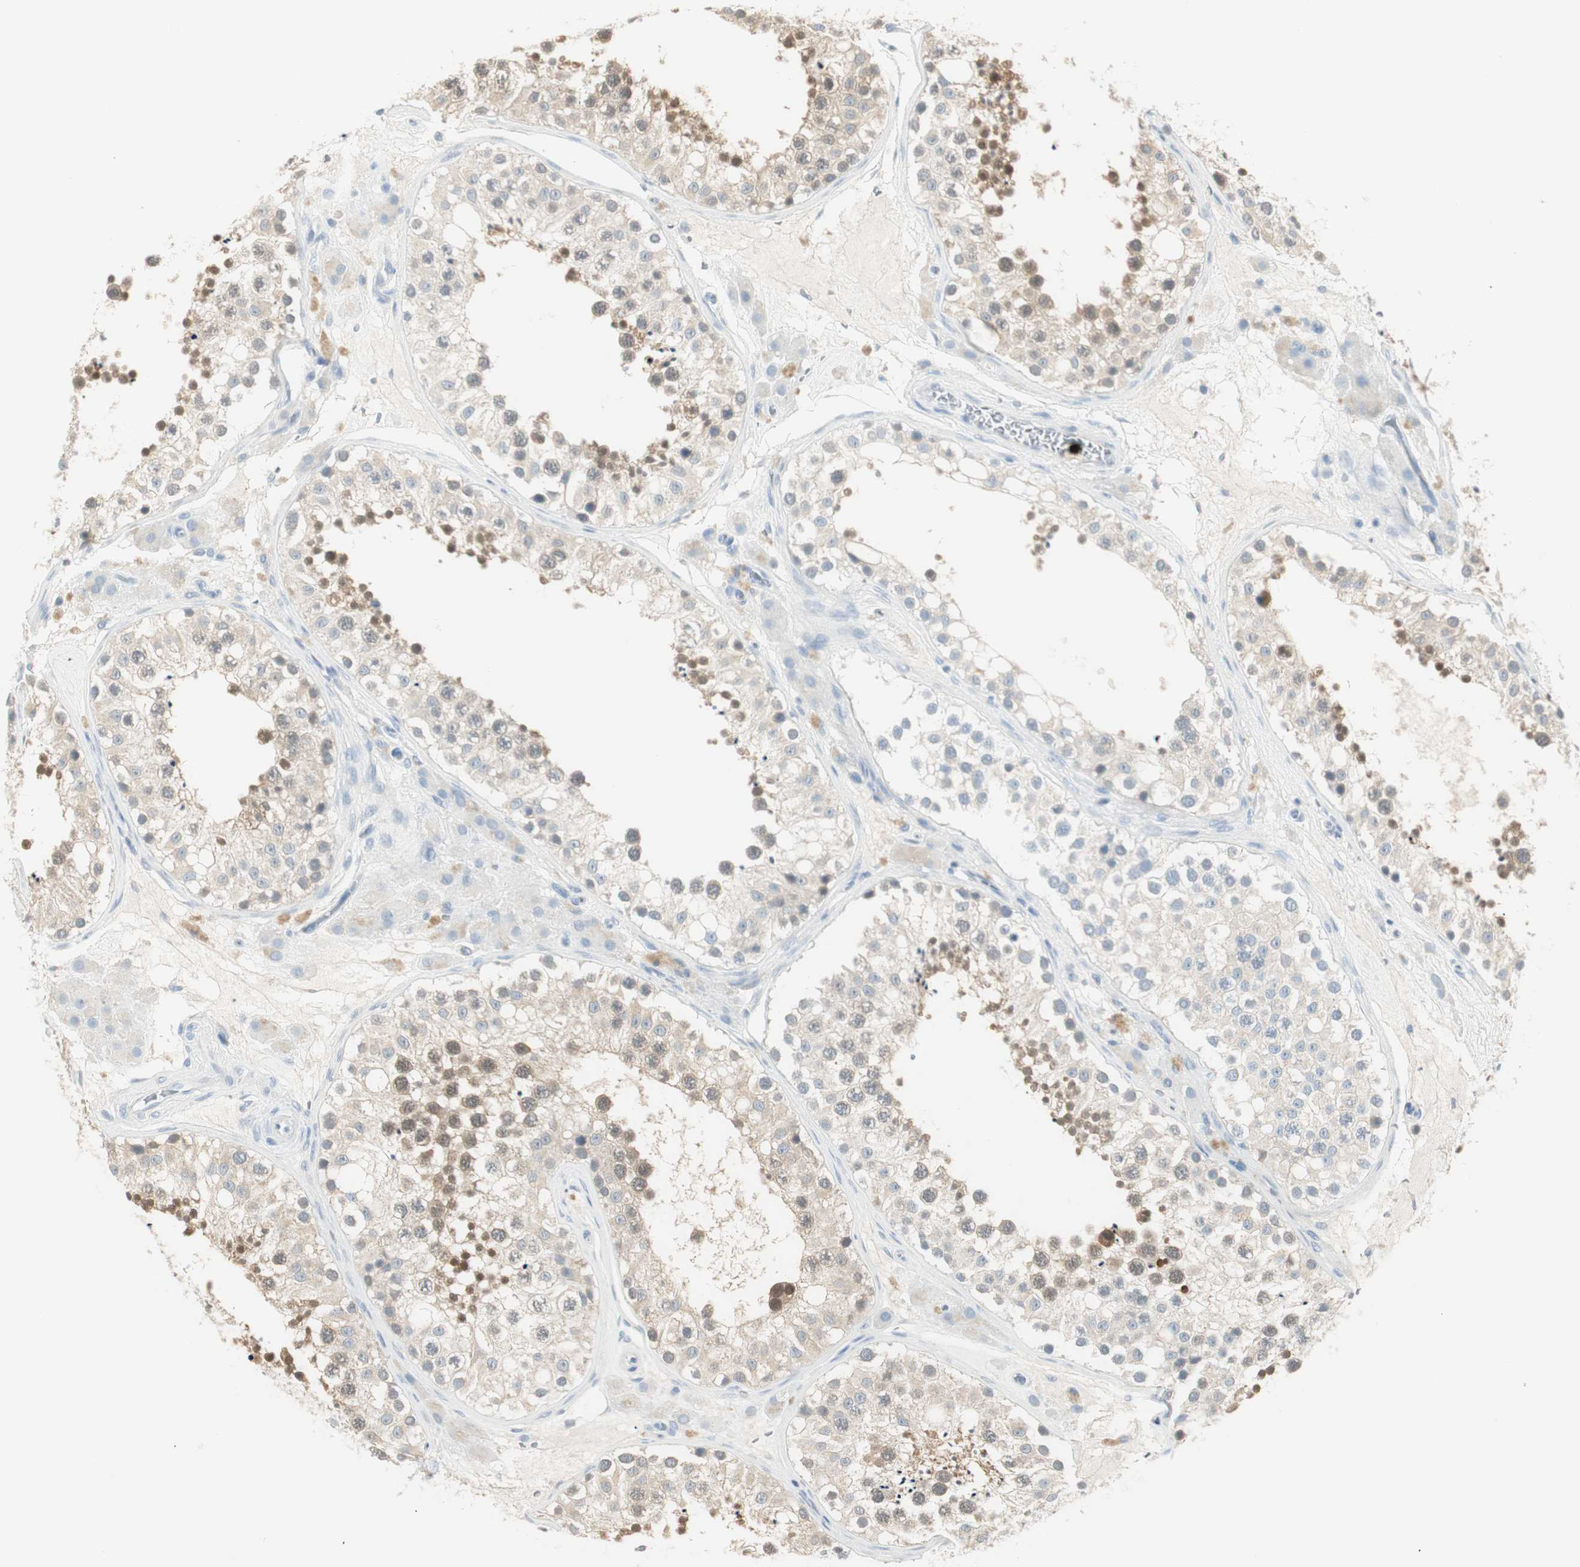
{"staining": {"intensity": "moderate", "quantity": "25%-75%", "location": "cytoplasmic/membranous,nuclear"}, "tissue": "testis", "cell_type": "Cells in seminiferous ducts", "image_type": "normal", "snomed": [{"axis": "morphology", "description": "Normal tissue, NOS"}, {"axis": "topography", "description": "Testis"}], "caption": "Immunohistochemistry (IHC) image of unremarkable testis: testis stained using immunohistochemistry exhibits medium levels of moderate protein expression localized specifically in the cytoplasmic/membranous,nuclear of cells in seminiferous ducts, appearing as a cytoplasmic/membranous,nuclear brown color.", "gene": "PRTN3", "patient": {"sex": "male", "age": 26}}